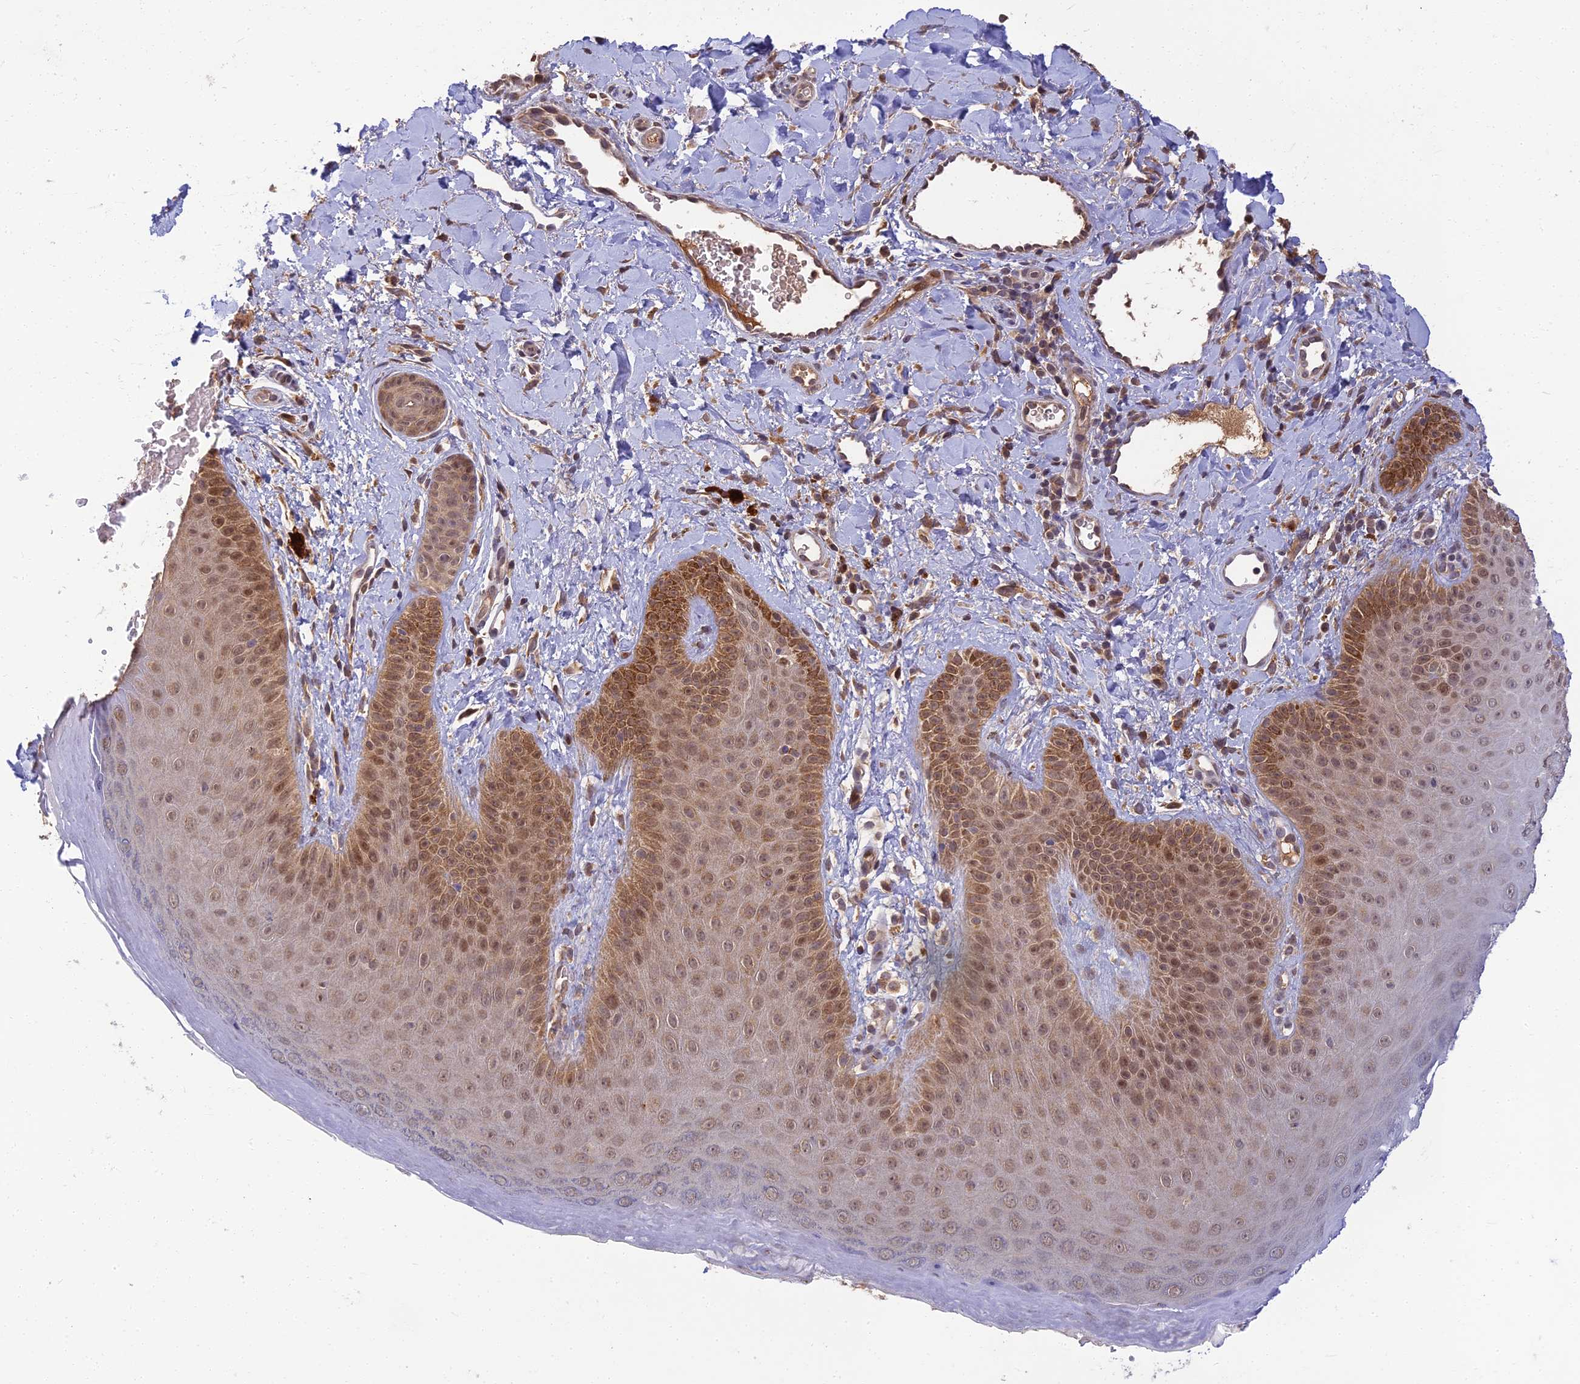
{"staining": {"intensity": "moderate", "quantity": ">75%", "location": "cytoplasmic/membranous,nuclear"}, "tissue": "skin", "cell_type": "Epidermal cells", "image_type": "normal", "snomed": [{"axis": "morphology", "description": "Normal tissue, NOS"}, {"axis": "morphology", "description": "Neoplasm, malignant, NOS"}, {"axis": "topography", "description": "Anal"}], "caption": "Benign skin displays moderate cytoplasmic/membranous,nuclear staining in about >75% of epidermal cells, visualized by immunohistochemistry.", "gene": "RGL3", "patient": {"sex": "male", "age": 47}}